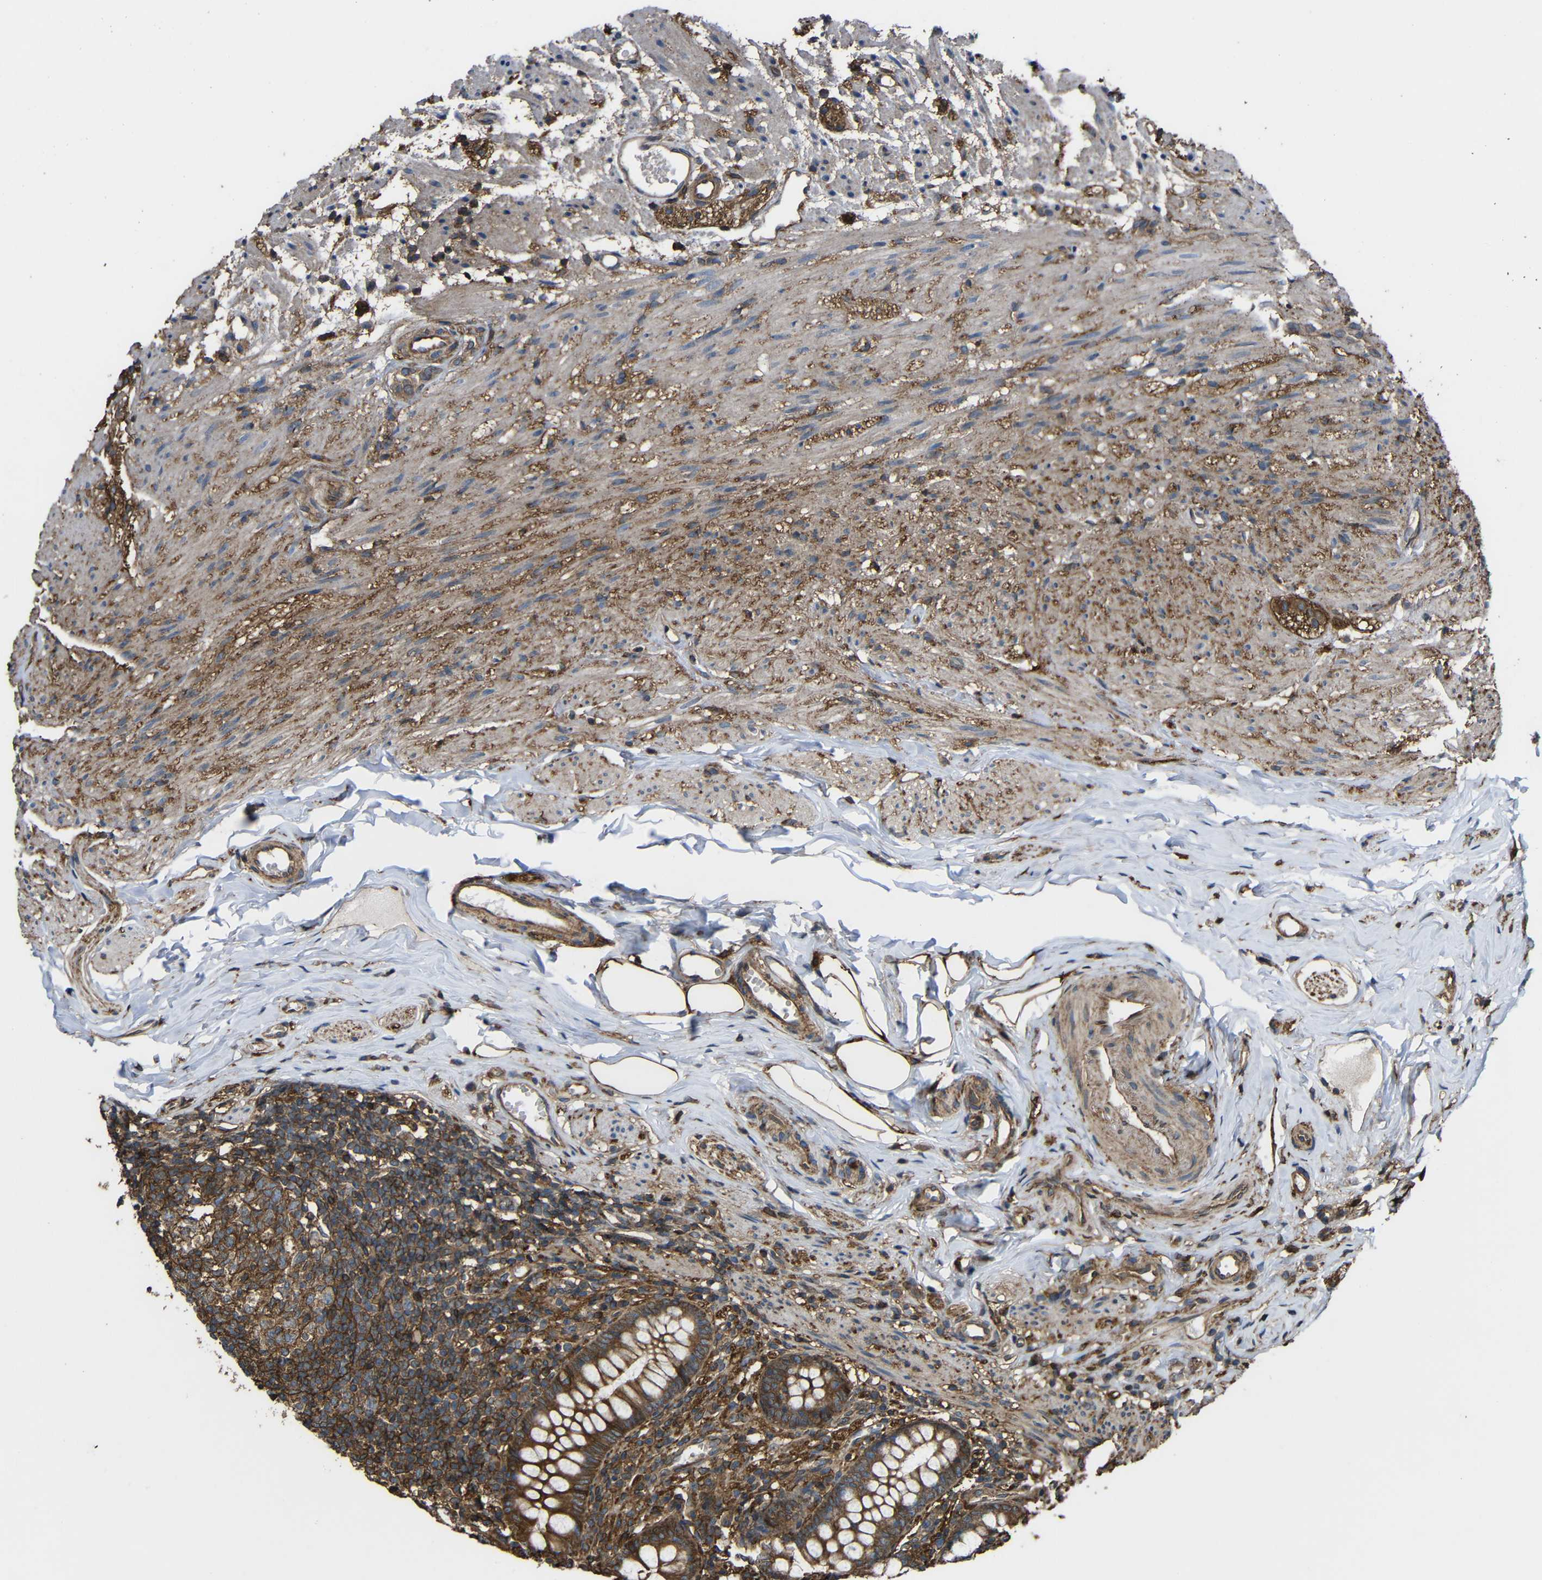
{"staining": {"intensity": "strong", "quantity": ">75%", "location": "cytoplasmic/membranous"}, "tissue": "appendix", "cell_type": "Glandular cells", "image_type": "normal", "snomed": [{"axis": "morphology", "description": "Normal tissue, NOS"}, {"axis": "topography", "description": "Appendix"}], "caption": "Protein analysis of unremarkable appendix exhibits strong cytoplasmic/membranous positivity in about >75% of glandular cells.", "gene": "TREM2", "patient": {"sex": "female", "age": 77}}